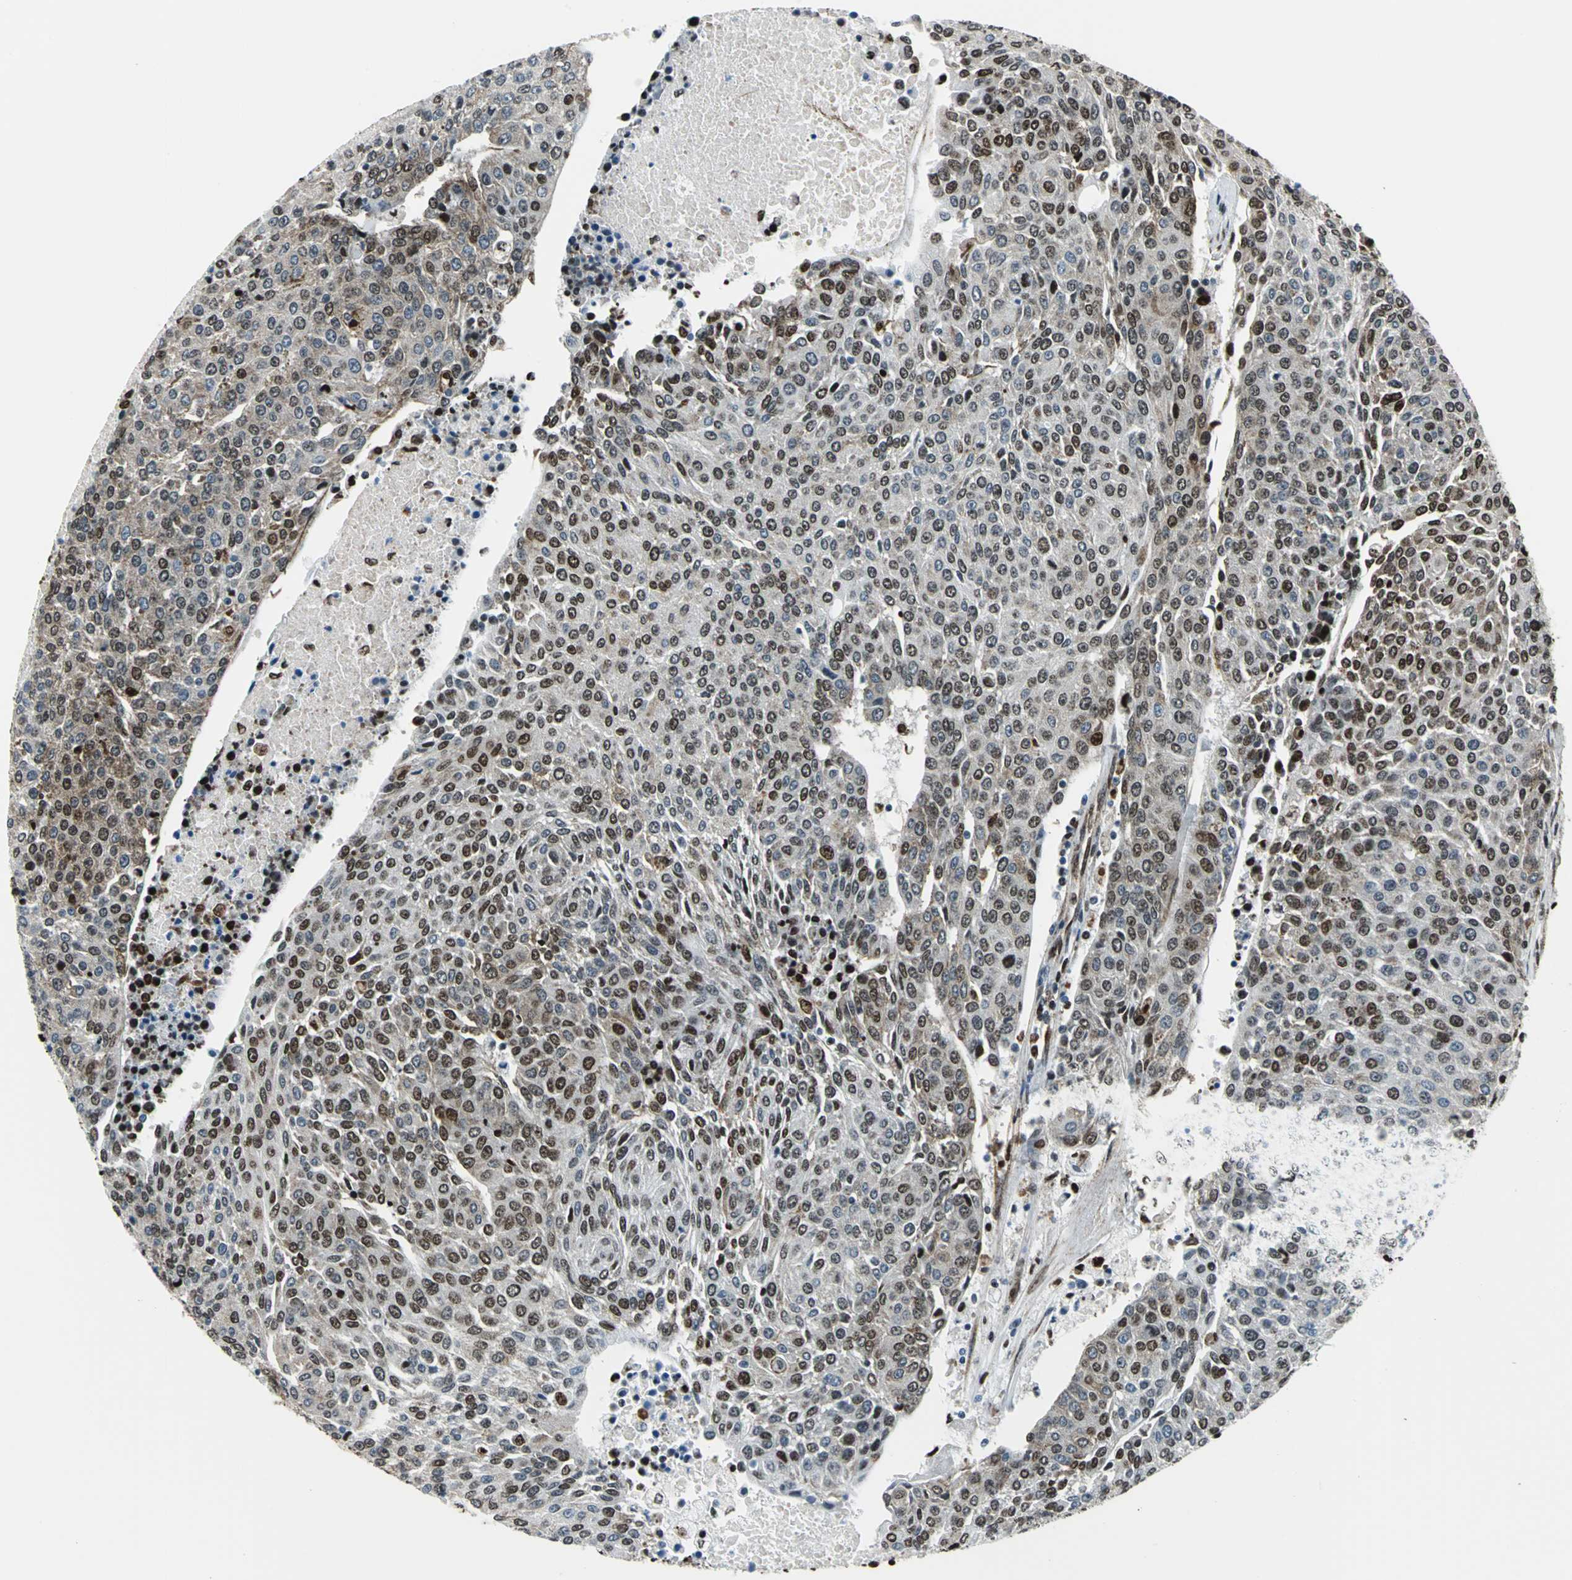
{"staining": {"intensity": "moderate", "quantity": "25%-75%", "location": "nuclear"}, "tissue": "urothelial cancer", "cell_type": "Tumor cells", "image_type": "cancer", "snomed": [{"axis": "morphology", "description": "Urothelial carcinoma, High grade"}, {"axis": "topography", "description": "Urinary bladder"}], "caption": "DAB (3,3'-diaminobenzidine) immunohistochemical staining of human urothelial cancer exhibits moderate nuclear protein expression in approximately 25%-75% of tumor cells.", "gene": "APEX1", "patient": {"sex": "female", "age": 85}}